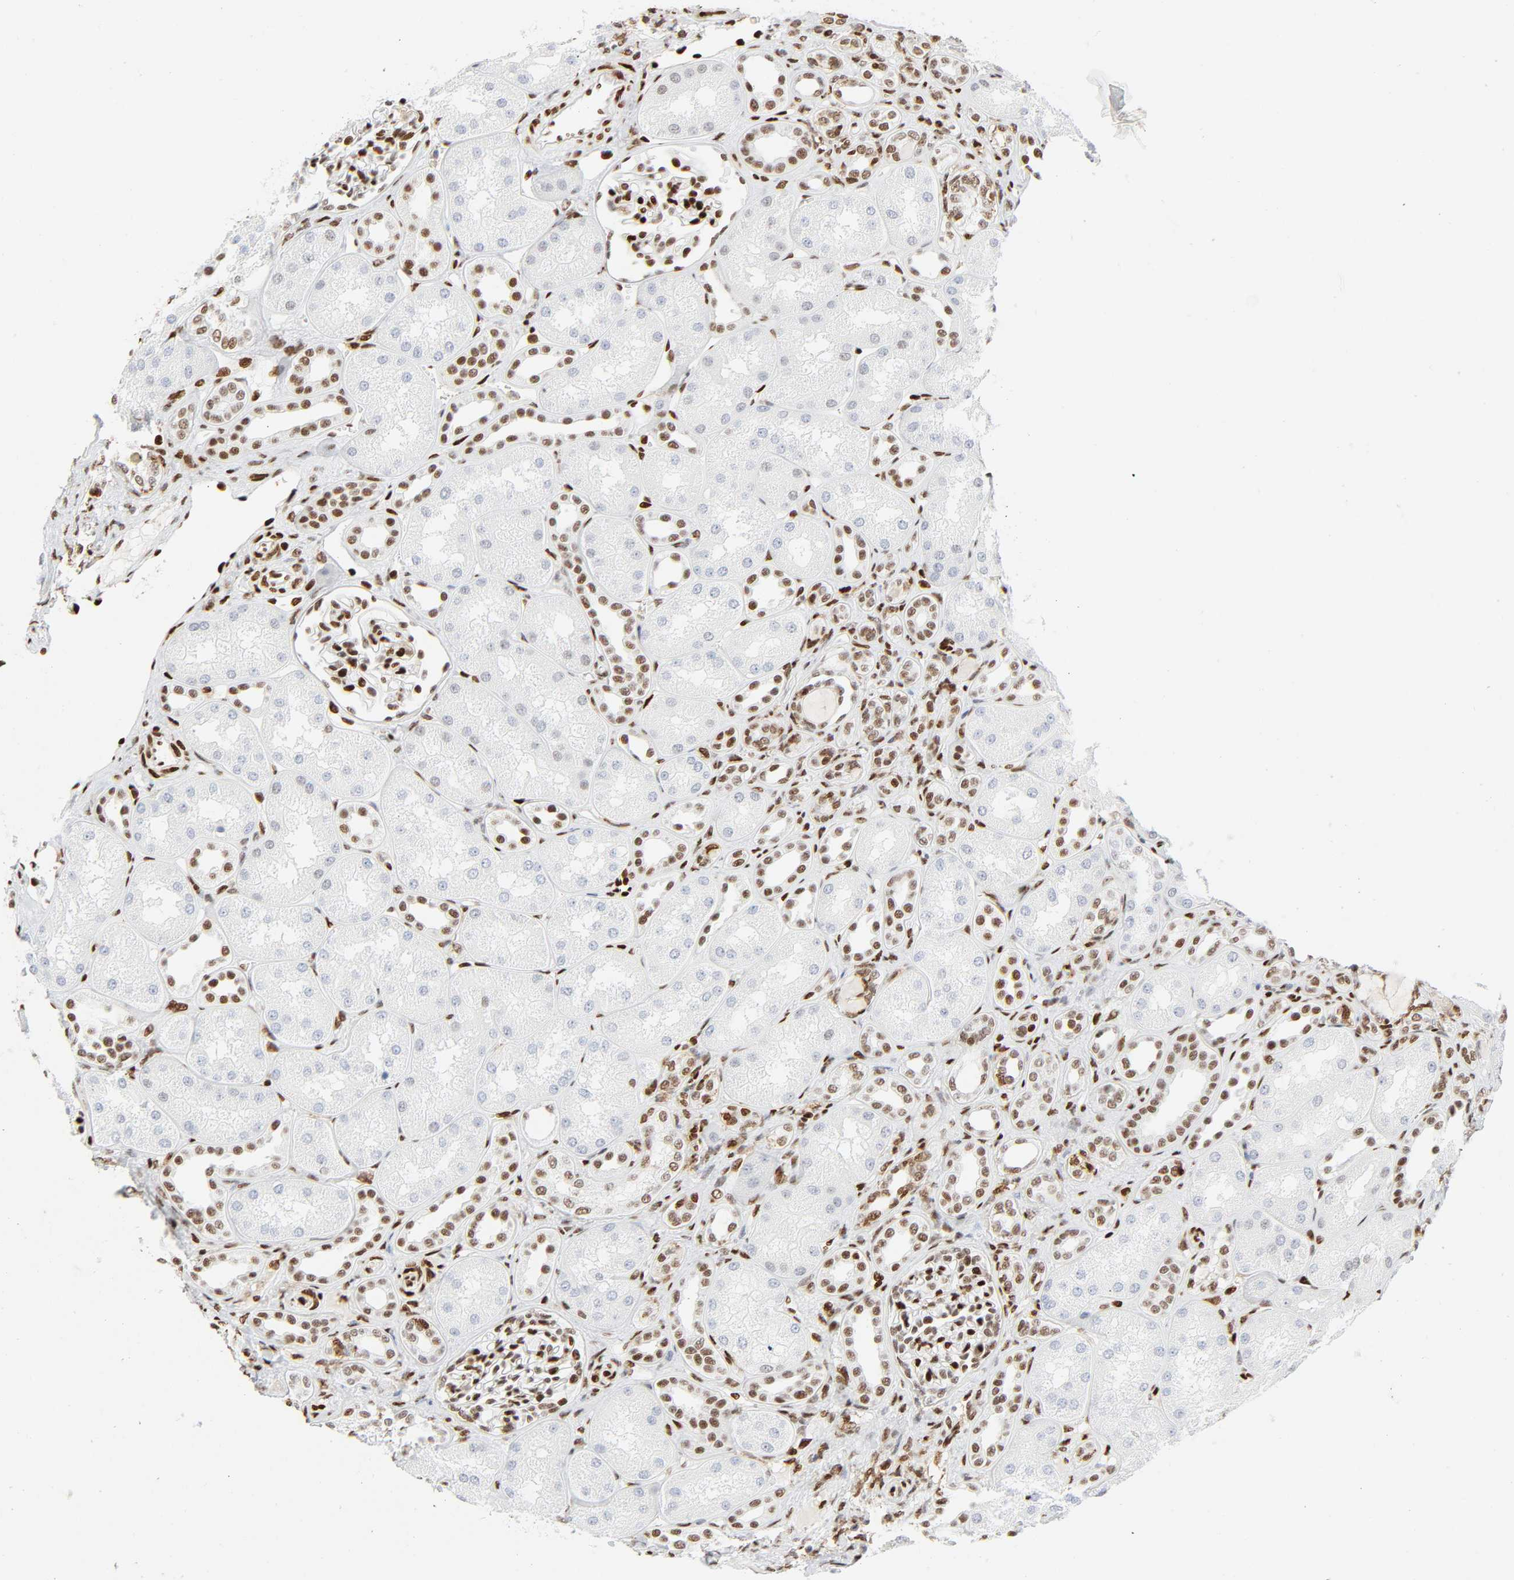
{"staining": {"intensity": "moderate", "quantity": "25%-75%", "location": "nuclear"}, "tissue": "kidney", "cell_type": "Cells in glomeruli", "image_type": "normal", "snomed": [{"axis": "morphology", "description": "Normal tissue, NOS"}, {"axis": "topography", "description": "Kidney"}], "caption": "A brown stain labels moderate nuclear positivity of a protein in cells in glomeruli of unremarkable kidney.", "gene": "WAS", "patient": {"sex": "male", "age": 7}}